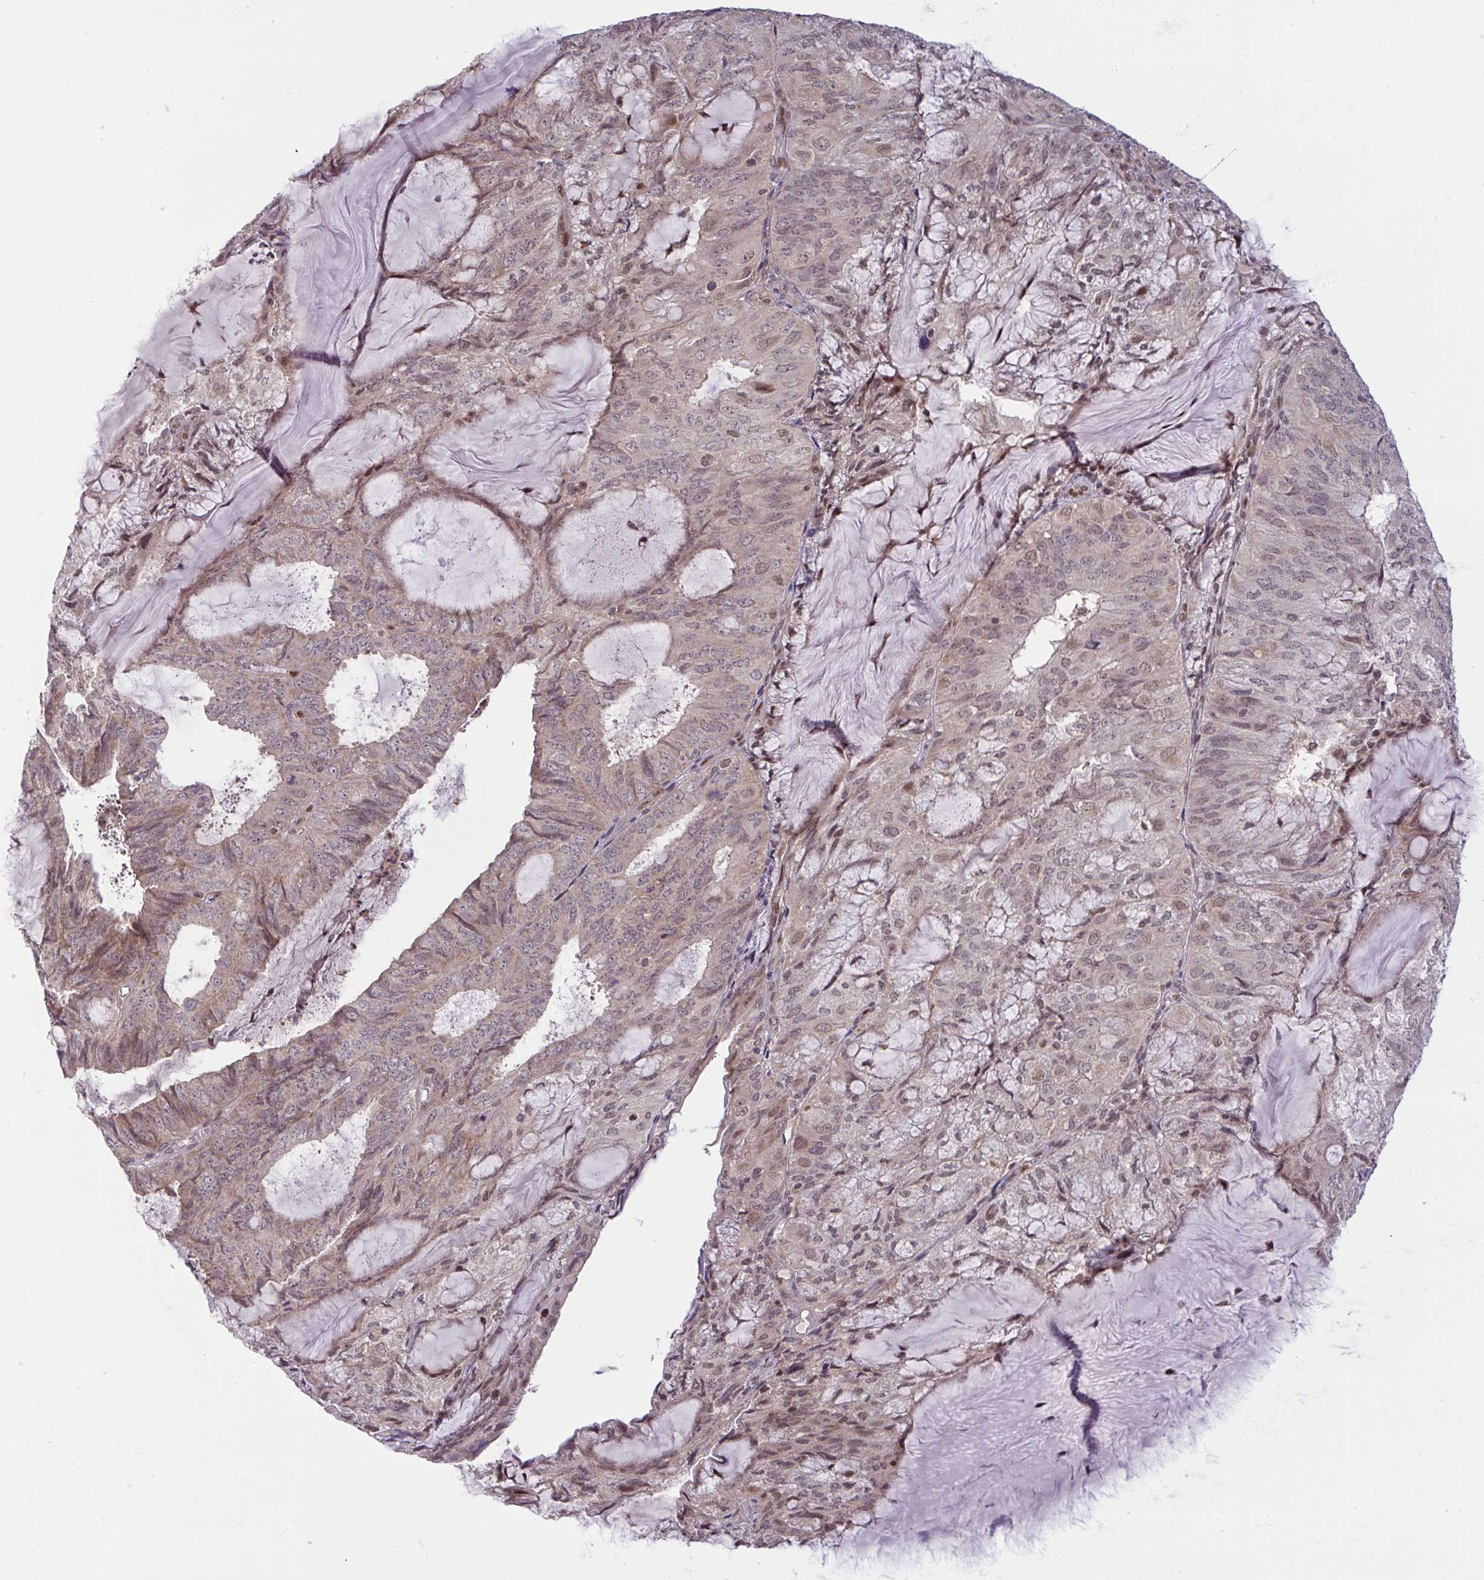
{"staining": {"intensity": "weak", "quantity": ">75%", "location": "cytoplasmic/membranous,nuclear"}, "tissue": "endometrial cancer", "cell_type": "Tumor cells", "image_type": "cancer", "snomed": [{"axis": "morphology", "description": "Adenocarcinoma, NOS"}, {"axis": "topography", "description": "Endometrium"}], "caption": "A micrograph of endometrial adenocarcinoma stained for a protein displays weak cytoplasmic/membranous and nuclear brown staining in tumor cells.", "gene": "KLF2", "patient": {"sex": "female", "age": 81}}